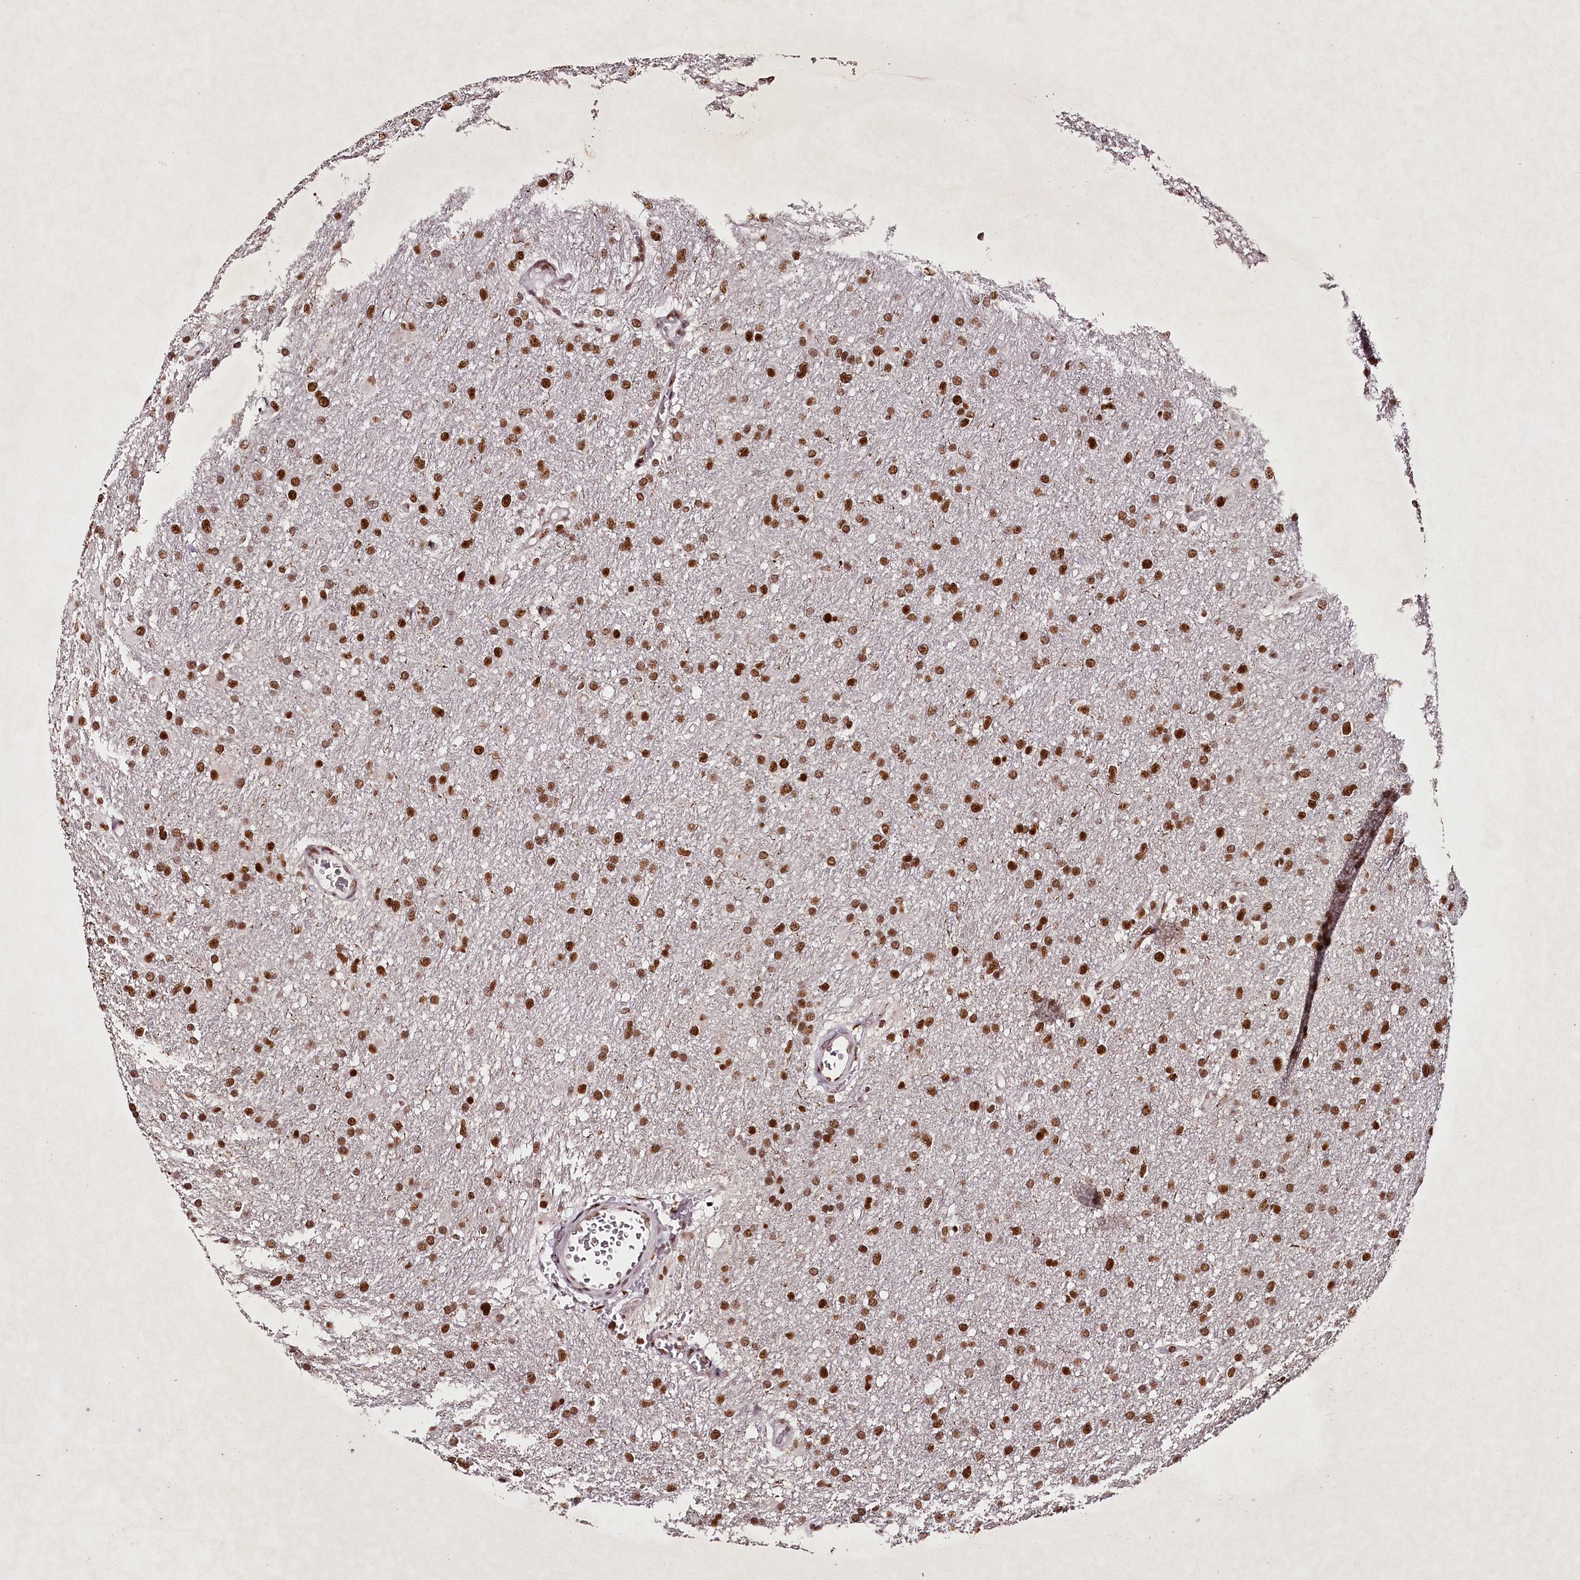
{"staining": {"intensity": "strong", "quantity": ">75%", "location": "nuclear"}, "tissue": "glioma", "cell_type": "Tumor cells", "image_type": "cancer", "snomed": [{"axis": "morphology", "description": "Glioma, malignant, High grade"}, {"axis": "topography", "description": "Cerebral cortex"}], "caption": "Strong nuclear positivity for a protein is appreciated in about >75% of tumor cells of glioma using immunohistochemistry.", "gene": "PSPC1", "patient": {"sex": "female", "age": 36}}